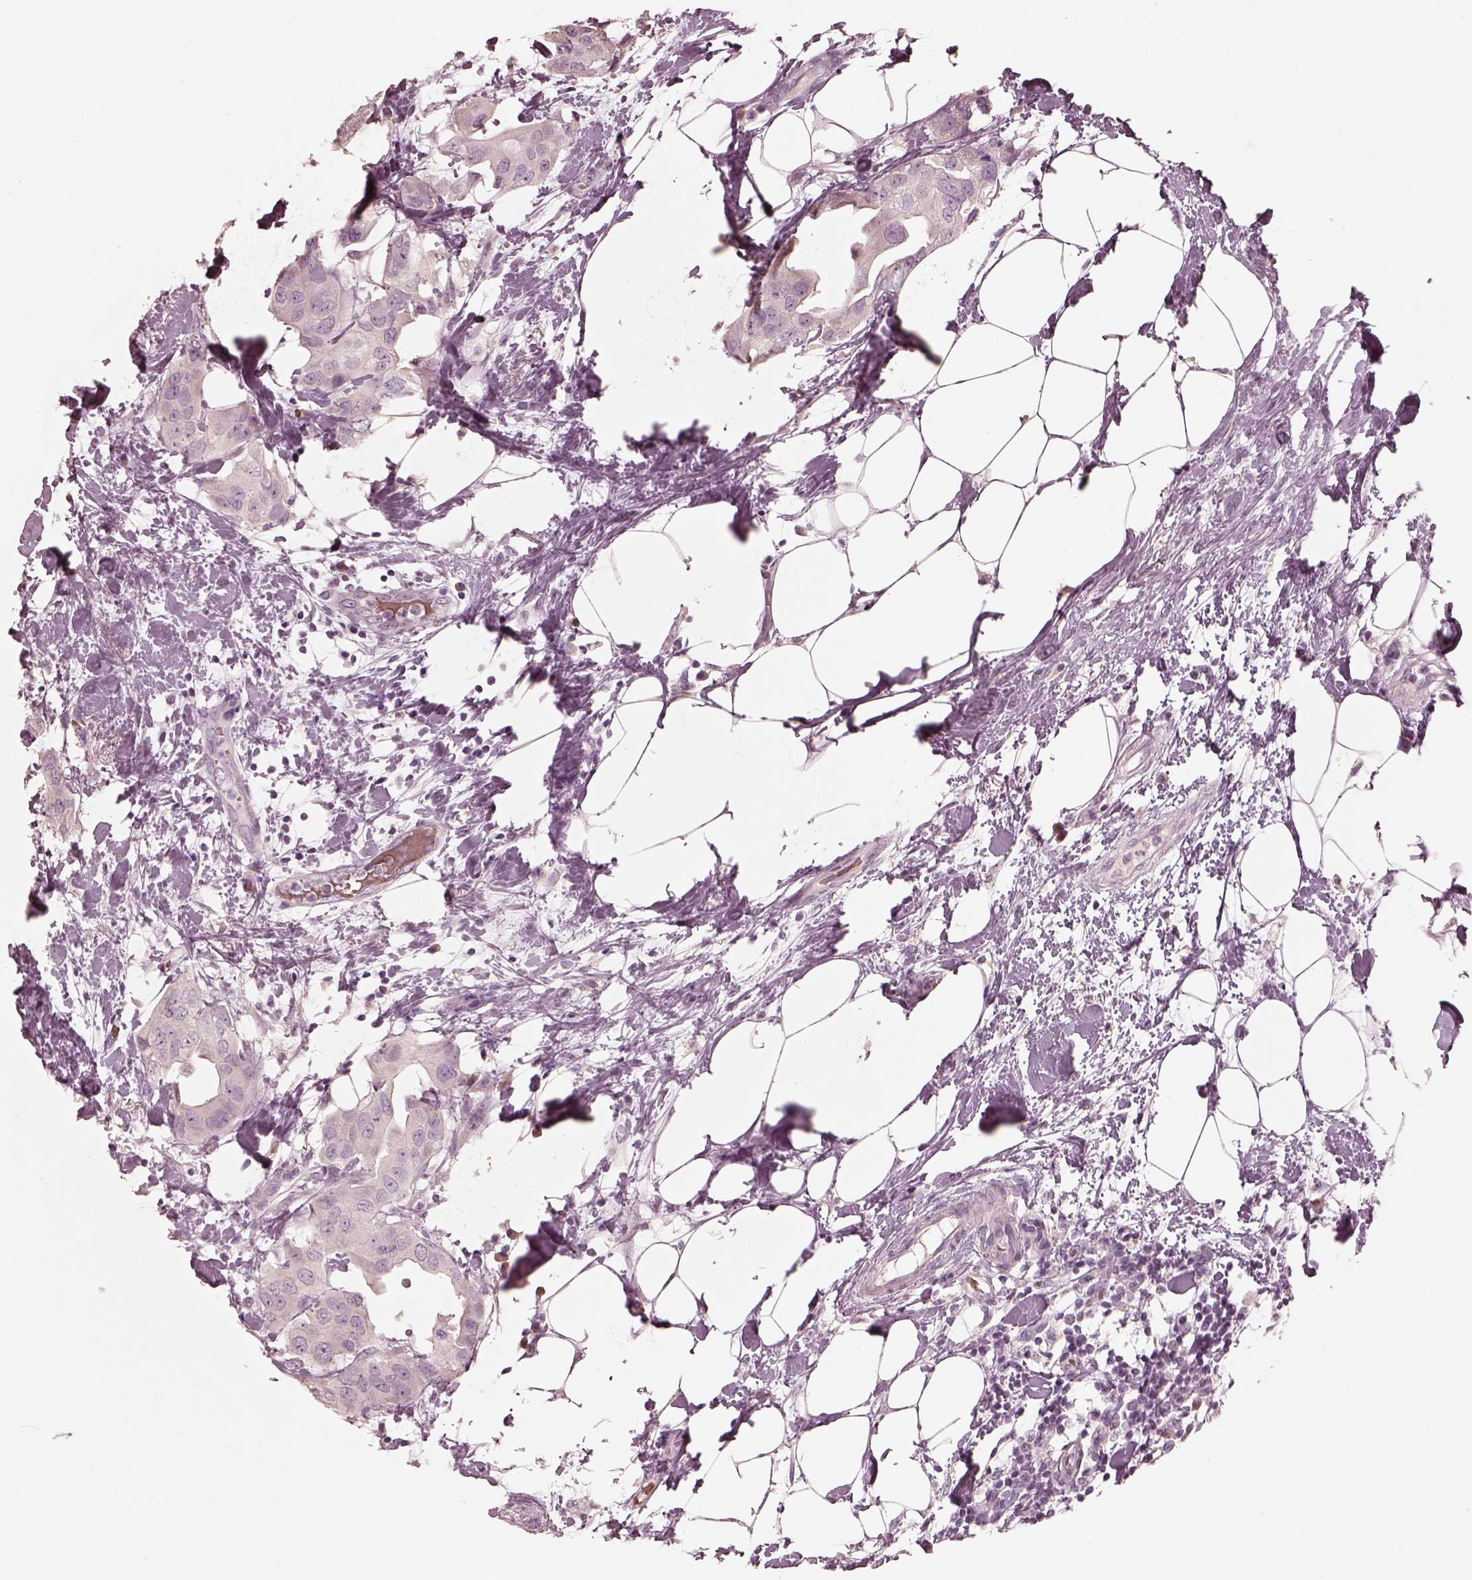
{"staining": {"intensity": "negative", "quantity": "none", "location": "none"}, "tissue": "breast cancer", "cell_type": "Tumor cells", "image_type": "cancer", "snomed": [{"axis": "morphology", "description": "Normal tissue, NOS"}, {"axis": "morphology", "description": "Duct carcinoma"}, {"axis": "topography", "description": "Breast"}], "caption": "Immunohistochemistry image of breast infiltrating ductal carcinoma stained for a protein (brown), which shows no expression in tumor cells.", "gene": "ANKLE1", "patient": {"sex": "female", "age": 40}}